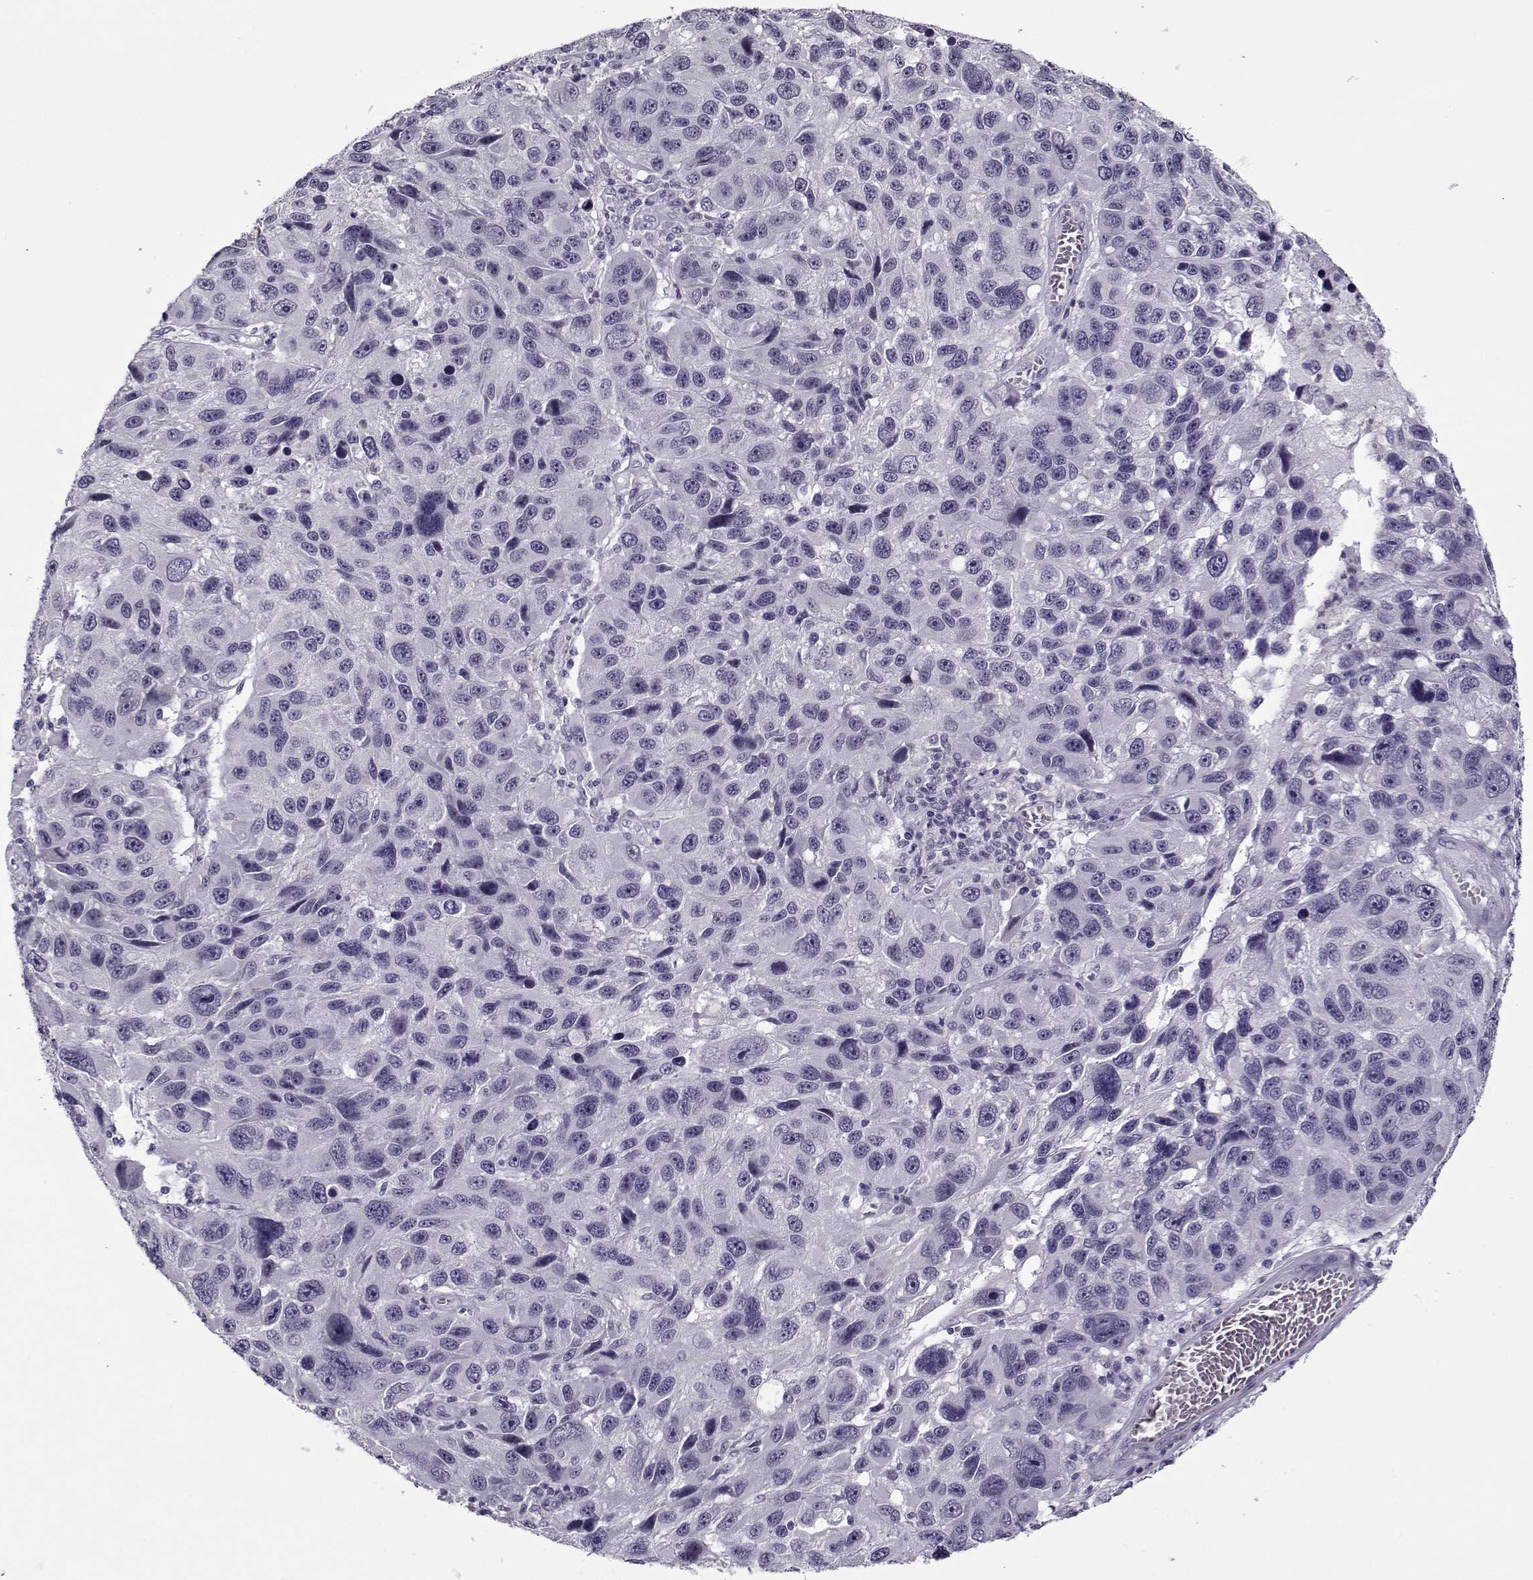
{"staining": {"intensity": "negative", "quantity": "none", "location": "none"}, "tissue": "melanoma", "cell_type": "Tumor cells", "image_type": "cancer", "snomed": [{"axis": "morphology", "description": "Malignant melanoma, NOS"}, {"axis": "topography", "description": "Skin"}], "caption": "Tumor cells show no significant staining in melanoma. (DAB IHC with hematoxylin counter stain).", "gene": "CIBAR1", "patient": {"sex": "male", "age": 53}}